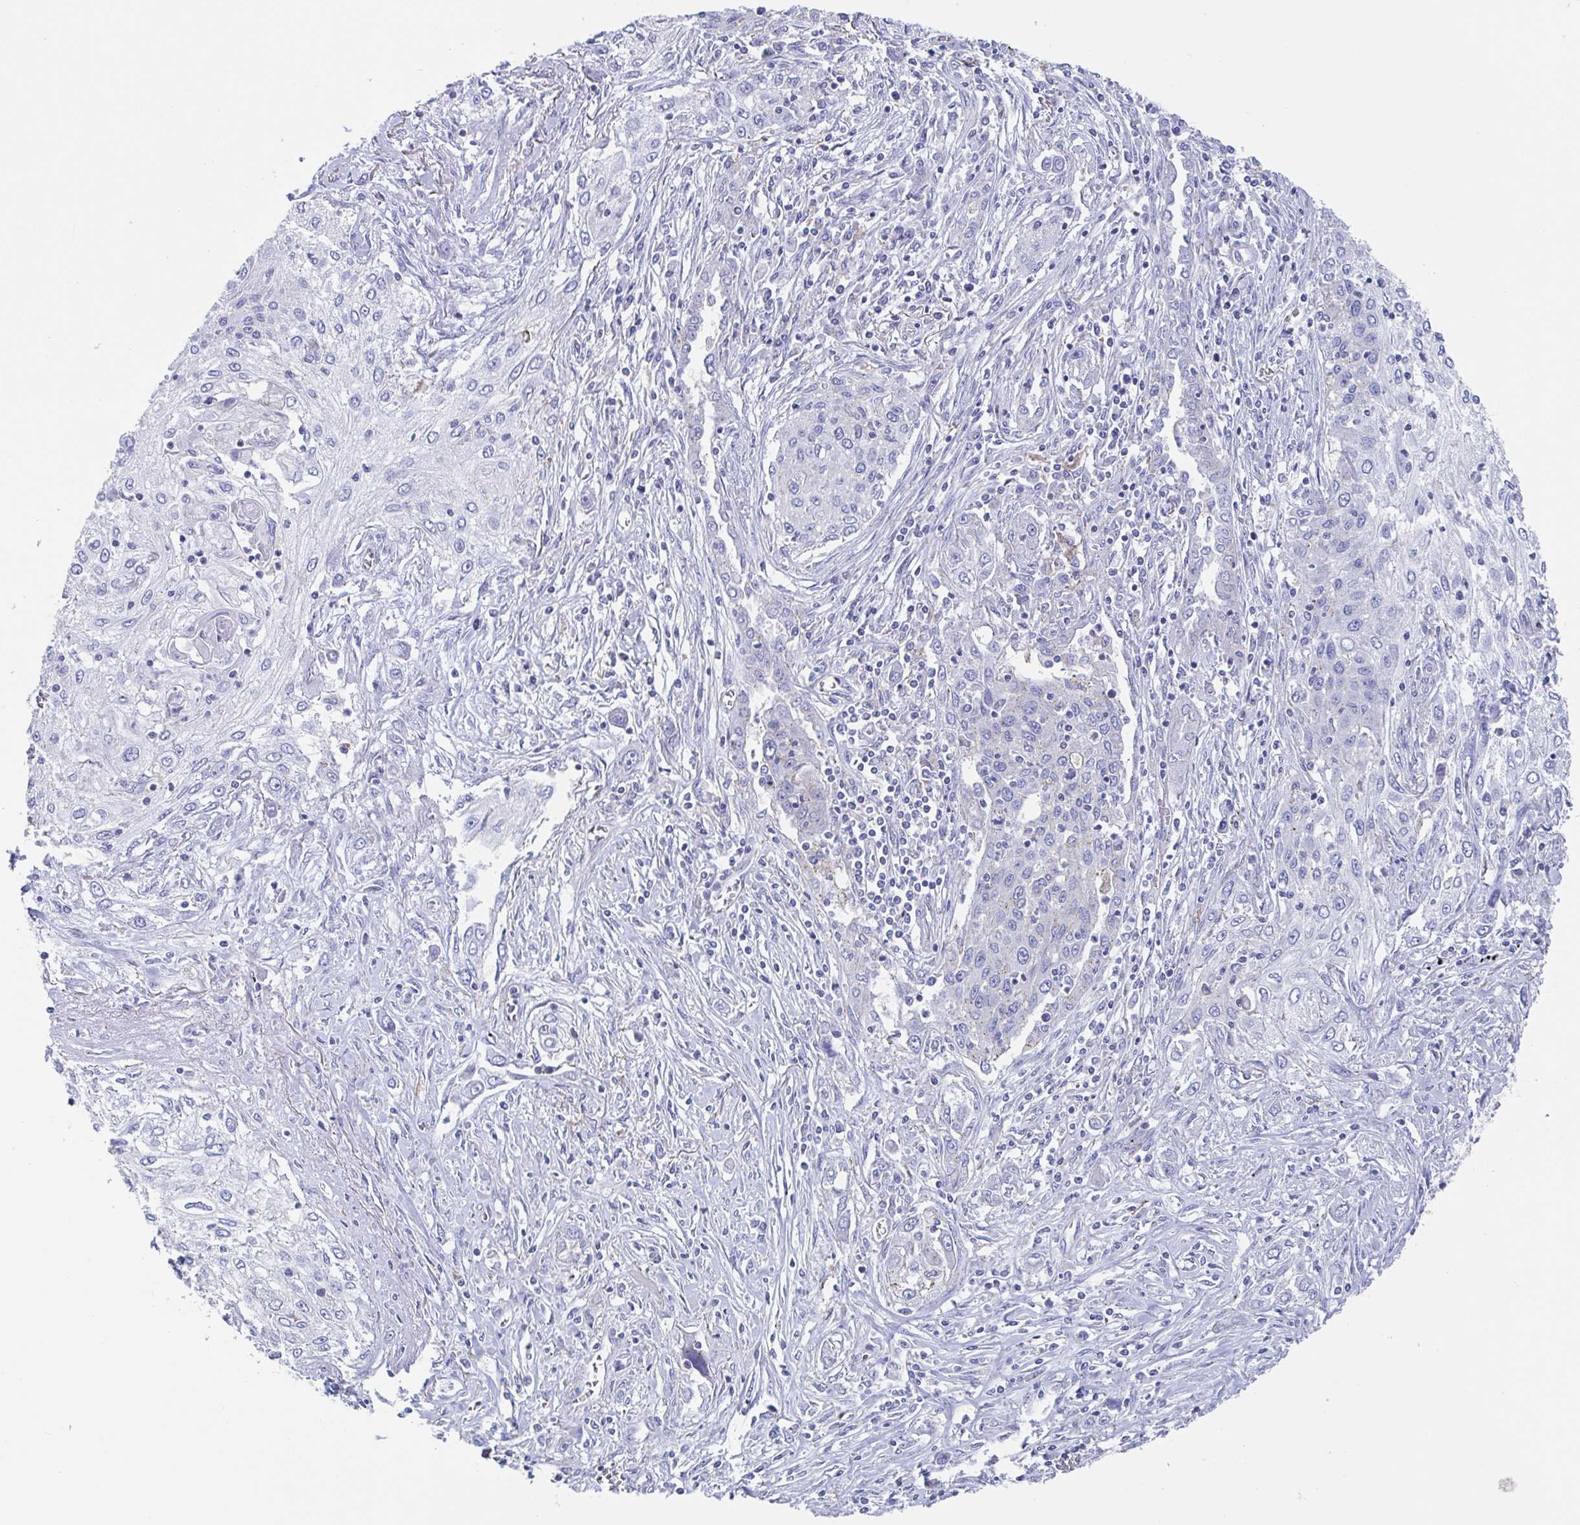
{"staining": {"intensity": "negative", "quantity": "none", "location": "none"}, "tissue": "lung cancer", "cell_type": "Tumor cells", "image_type": "cancer", "snomed": [{"axis": "morphology", "description": "Squamous cell carcinoma, NOS"}, {"axis": "topography", "description": "Lung"}], "caption": "Tumor cells show no significant protein positivity in squamous cell carcinoma (lung).", "gene": "CHMP5", "patient": {"sex": "female", "age": 69}}